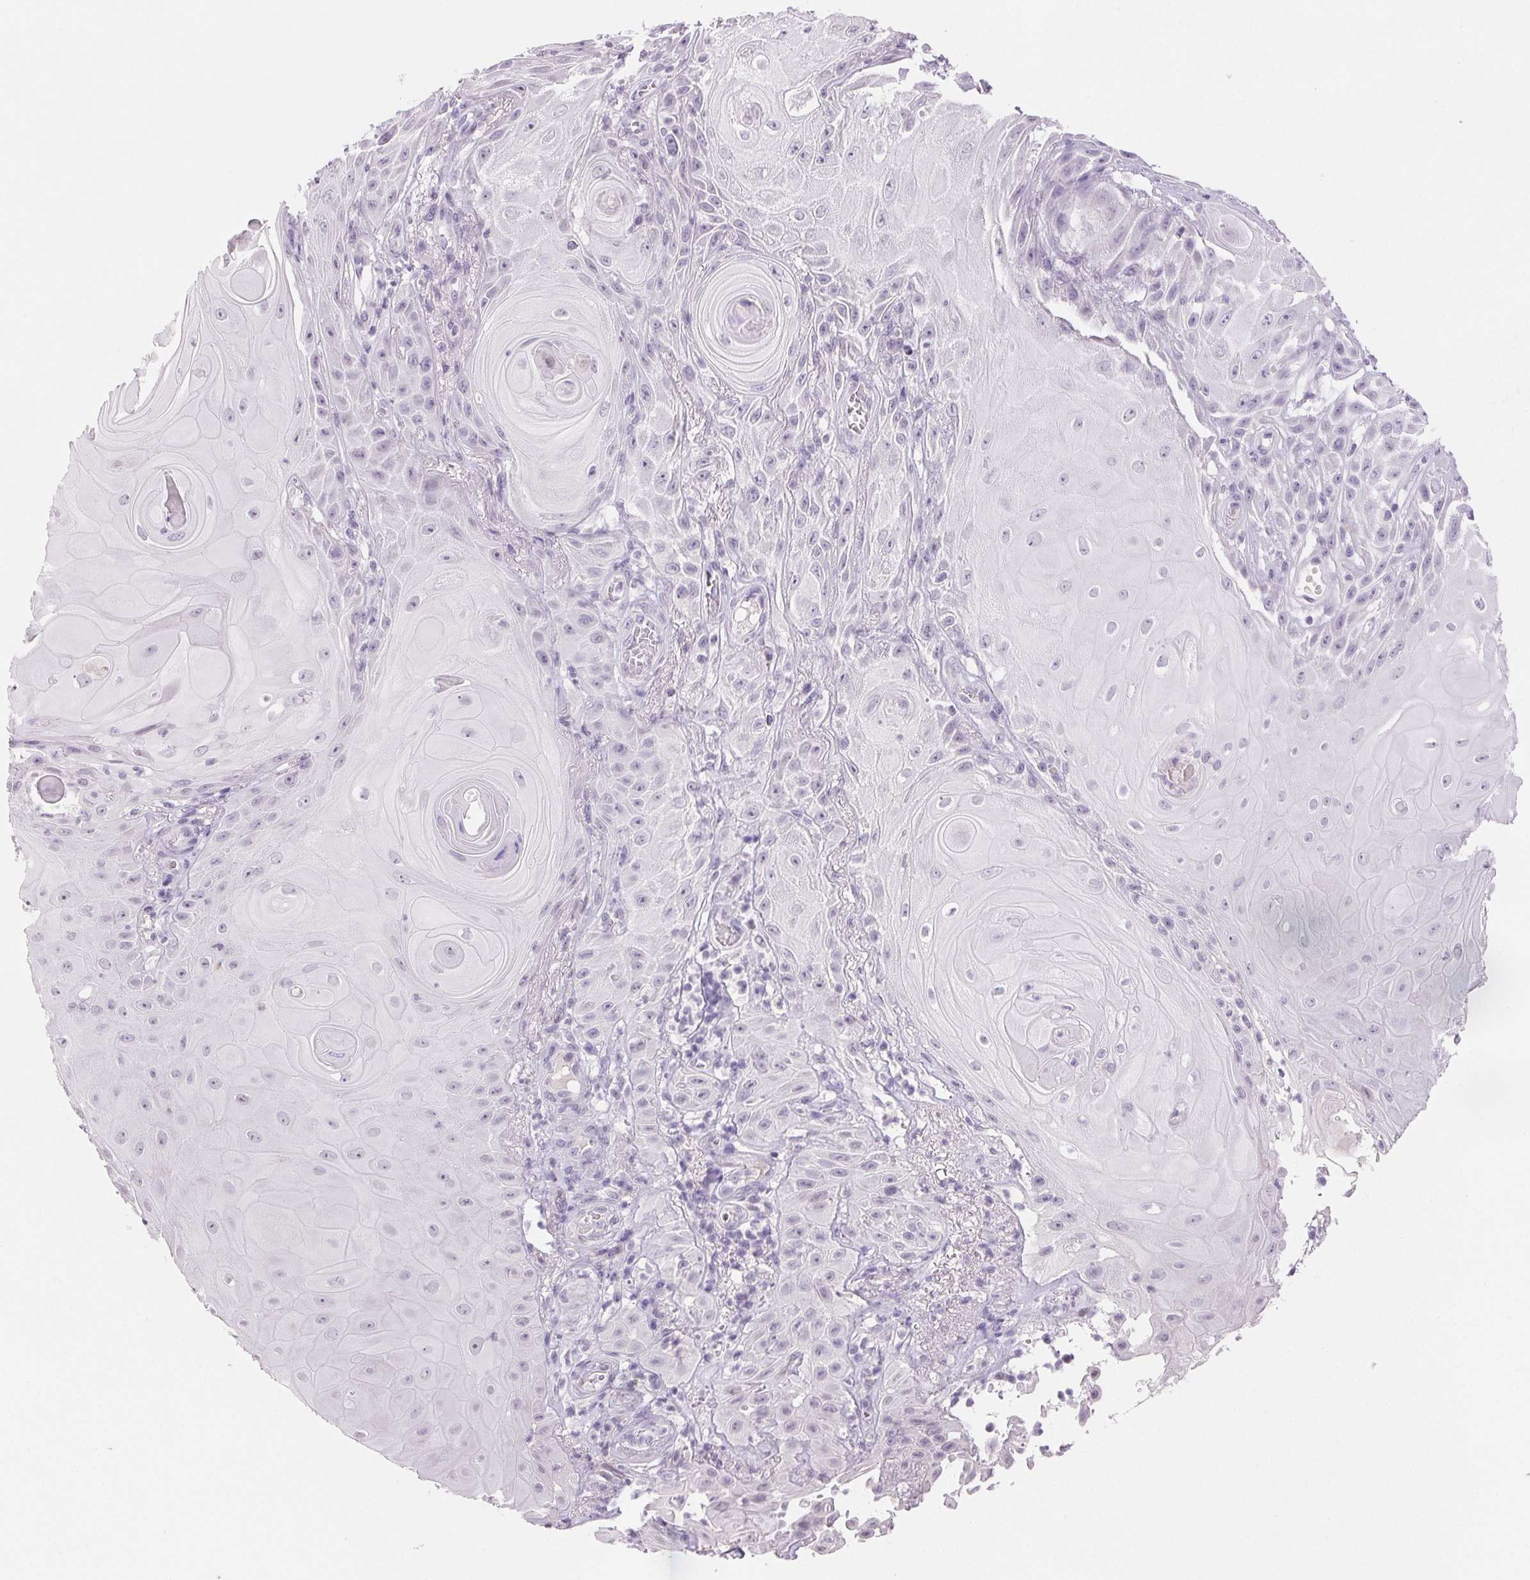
{"staining": {"intensity": "negative", "quantity": "none", "location": "none"}, "tissue": "skin cancer", "cell_type": "Tumor cells", "image_type": "cancer", "snomed": [{"axis": "morphology", "description": "Squamous cell carcinoma, NOS"}, {"axis": "topography", "description": "Skin"}], "caption": "Photomicrograph shows no protein positivity in tumor cells of skin cancer (squamous cell carcinoma) tissue.", "gene": "BPIFB2", "patient": {"sex": "male", "age": 62}}